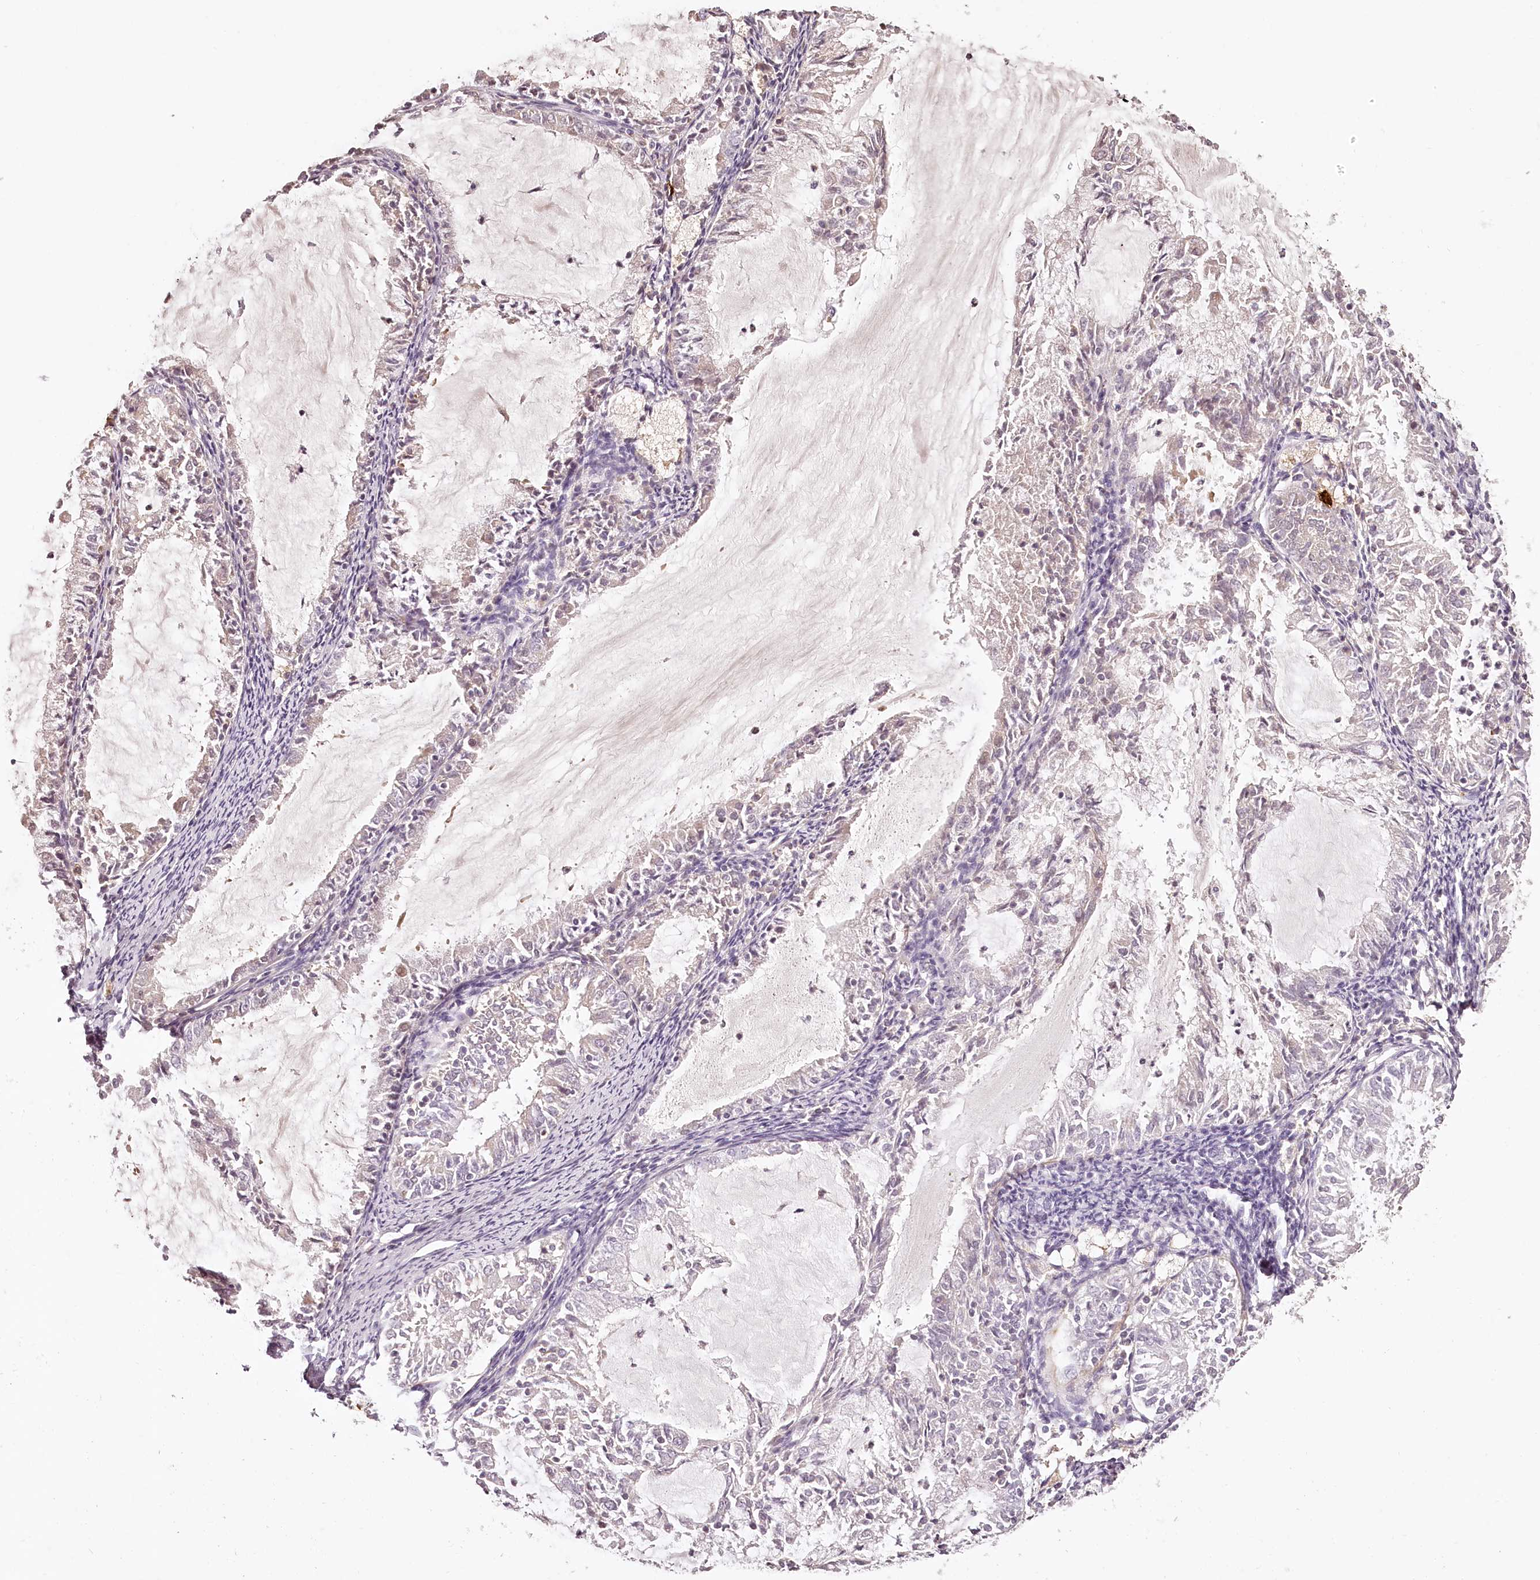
{"staining": {"intensity": "negative", "quantity": "none", "location": "none"}, "tissue": "endometrial cancer", "cell_type": "Tumor cells", "image_type": "cancer", "snomed": [{"axis": "morphology", "description": "Adenocarcinoma, NOS"}, {"axis": "topography", "description": "Endometrium"}], "caption": "Endometrial cancer was stained to show a protein in brown. There is no significant staining in tumor cells.", "gene": "SYNGR1", "patient": {"sex": "female", "age": 57}}